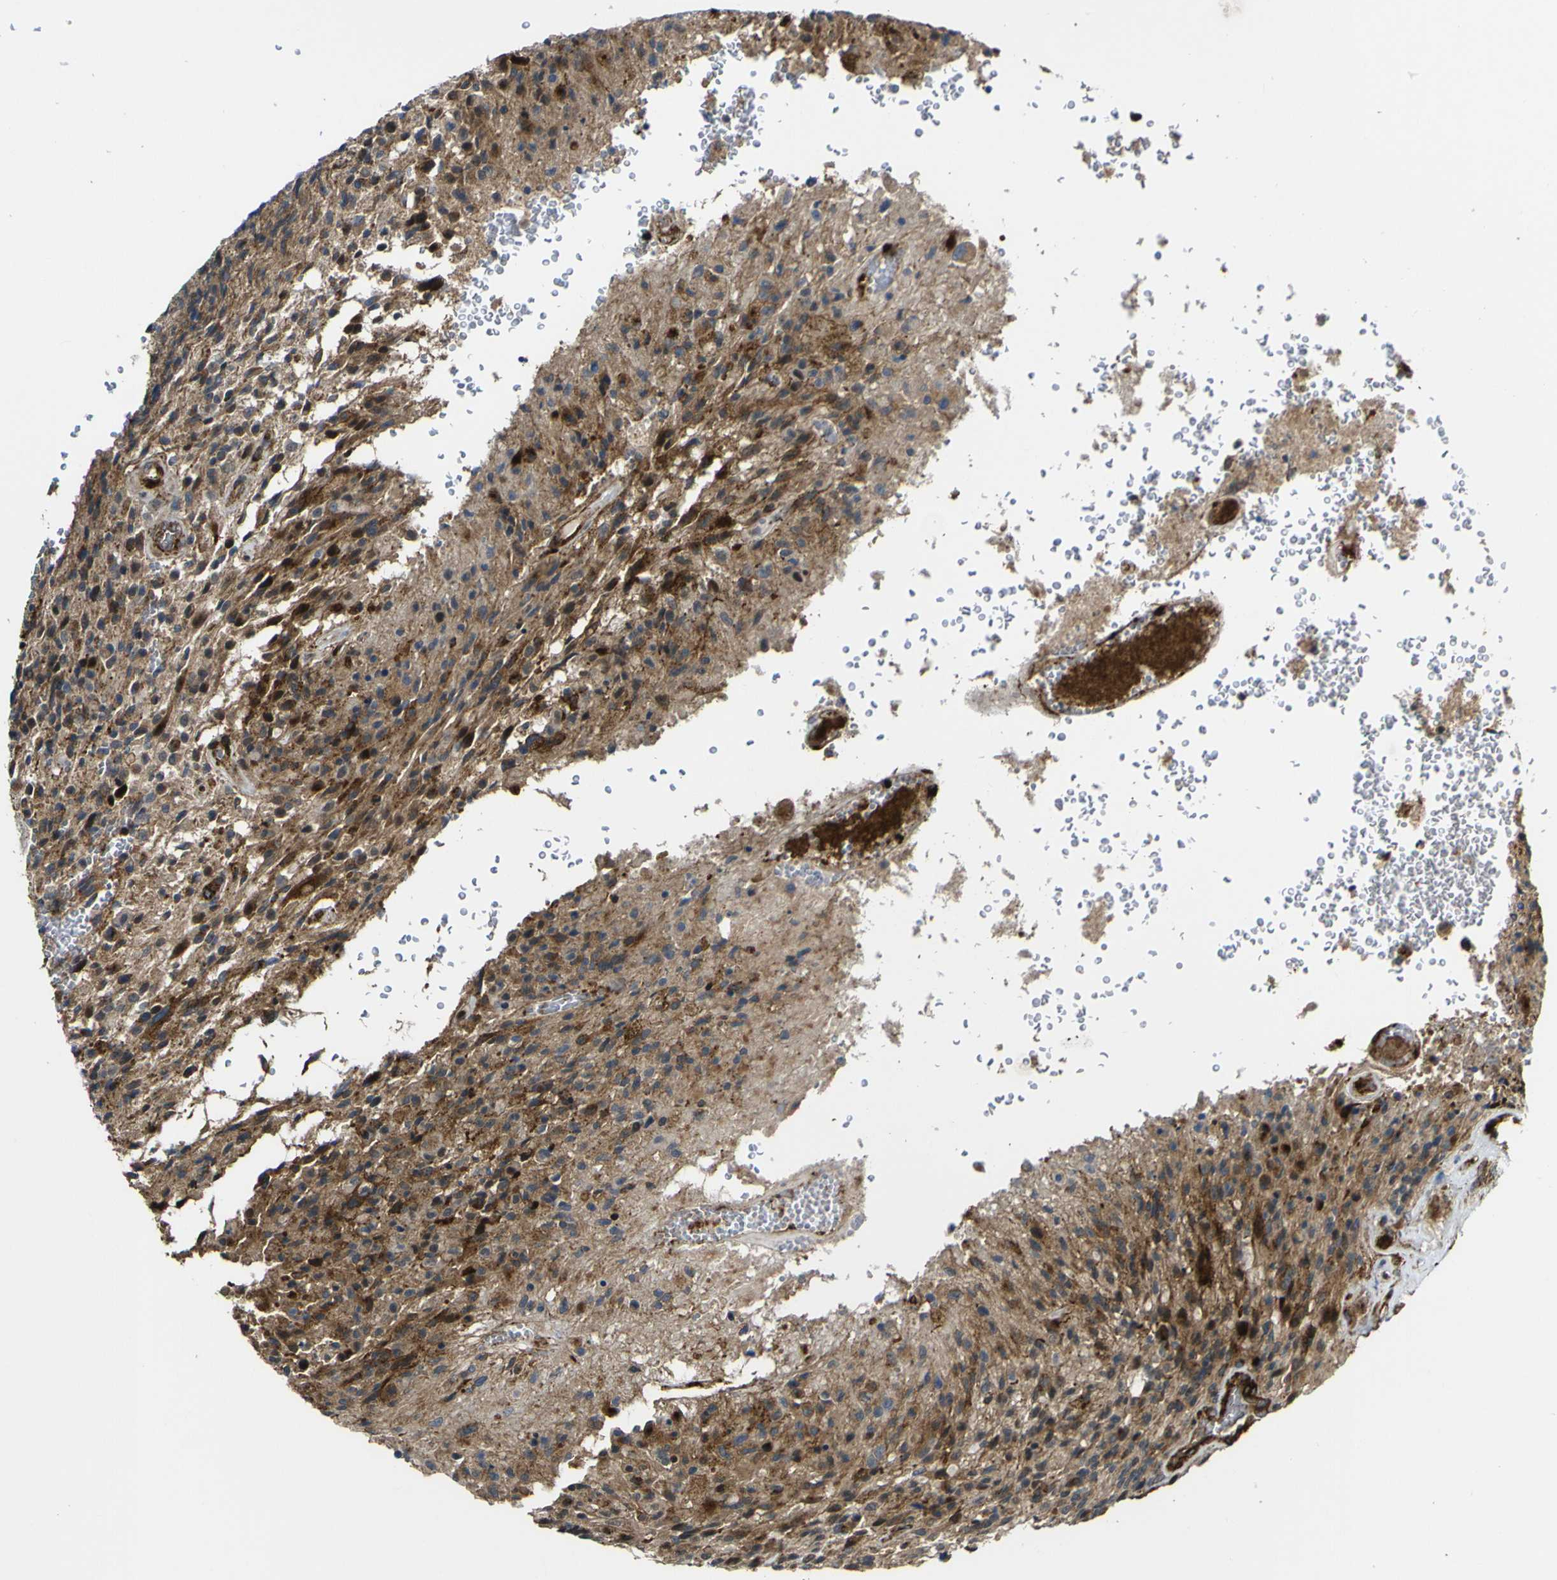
{"staining": {"intensity": "moderate", "quantity": ">75%", "location": "cytoplasmic/membranous"}, "tissue": "glioma", "cell_type": "Tumor cells", "image_type": "cancer", "snomed": [{"axis": "morphology", "description": "Normal tissue, NOS"}, {"axis": "morphology", "description": "Glioma, malignant, High grade"}, {"axis": "topography", "description": "Cerebral cortex"}], "caption": "A photomicrograph of glioma stained for a protein demonstrates moderate cytoplasmic/membranous brown staining in tumor cells.", "gene": "ECE1", "patient": {"sex": "male", "age": 56}}